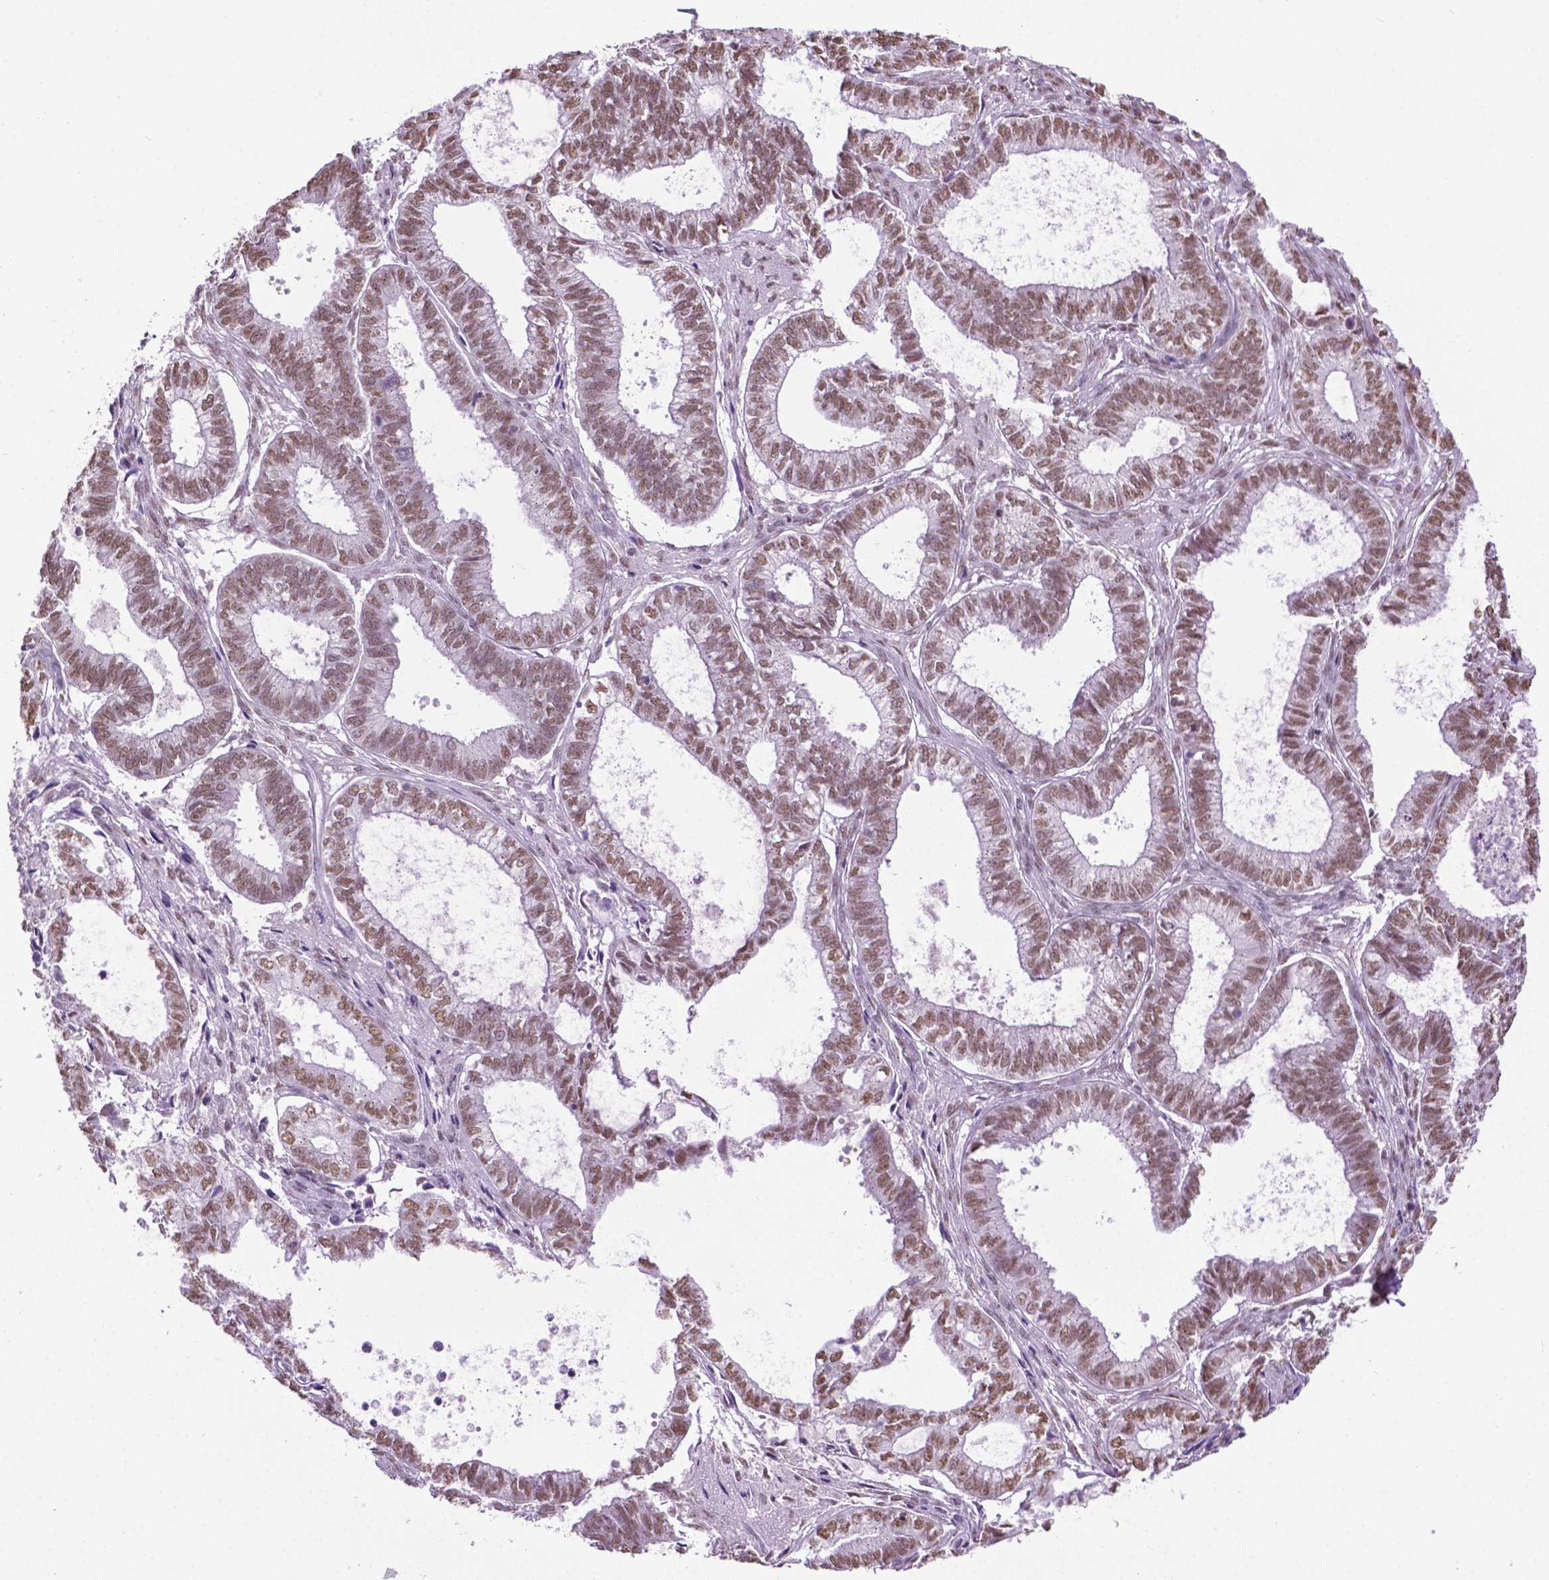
{"staining": {"intensity": "moderate", "quantity": ">75%", "location": "nuclear"}, "tissue": "ovarian cancer", "cell_type": "Tumor cells", "image_type": "cancer", "snomed": [{"axis": "morphology", "description": "Carcinoma, endometroid"}, {"axis": "topography", "description": "Ovary"}], "caption": "Tumor cells show moderate nuclear staining in approximately >75% of cells in endometroid carcinoma (ovarian).", "gene": "ABI2", "patient": {"sex": "female", "age": 64}}